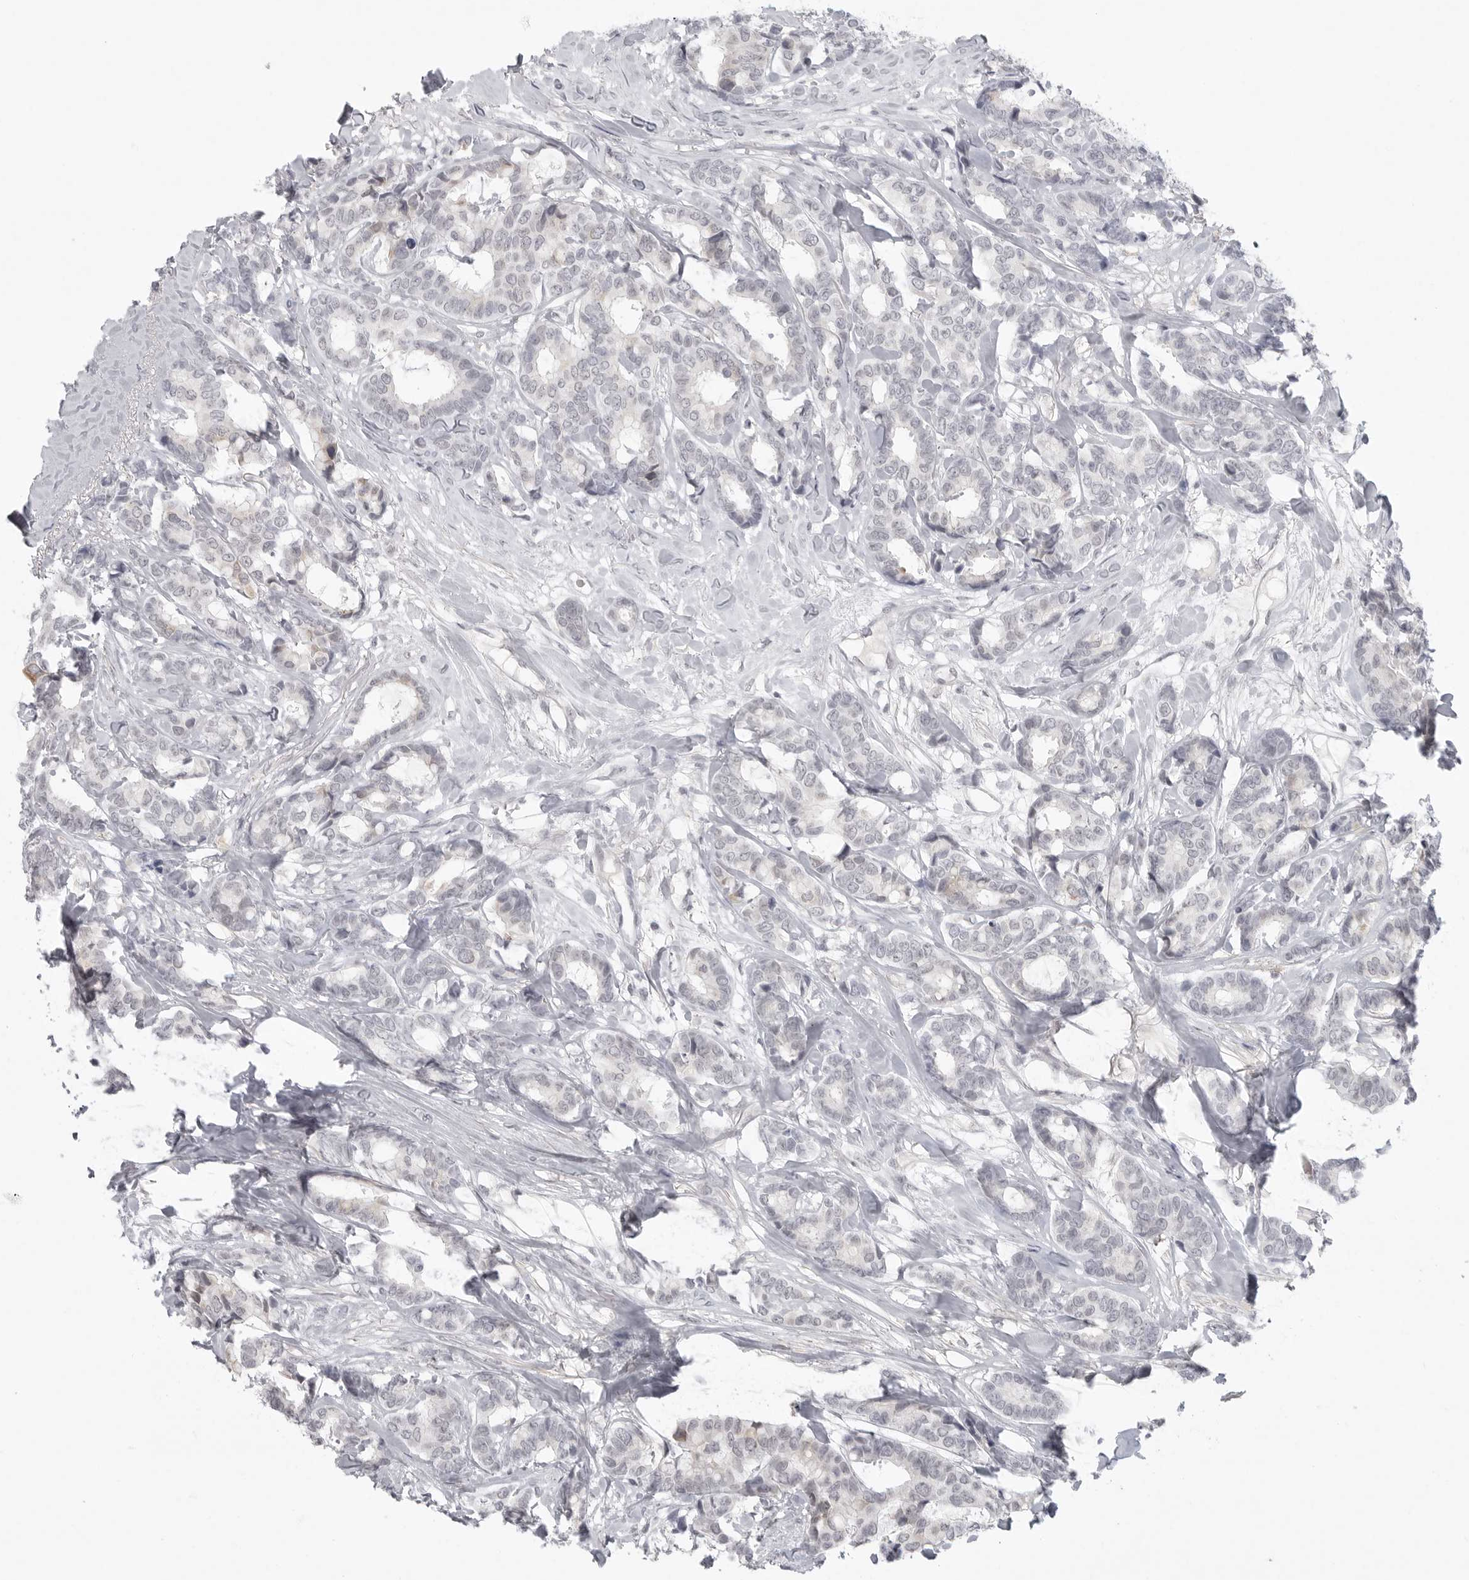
{"staining": {"intensity": "negative", "quantity": "none", "location": "none"}, "tissue": "breast cancer", "cell_type": "Tumor cells", "image_type": "cancer", "snomed": [{"axis": "morphology", "description": "Duct carcinoma"}, {"axis": "topography", "description": "Breast"}], "caption": "The image exhibits no staining of tumor cells in breast invasive ductal carcinoma. (DAB (3,3'-diaminobenzidine) IHC, high magnification).", "gene": "TCTN3", "patient": {"sex": "female", "age": 87}}